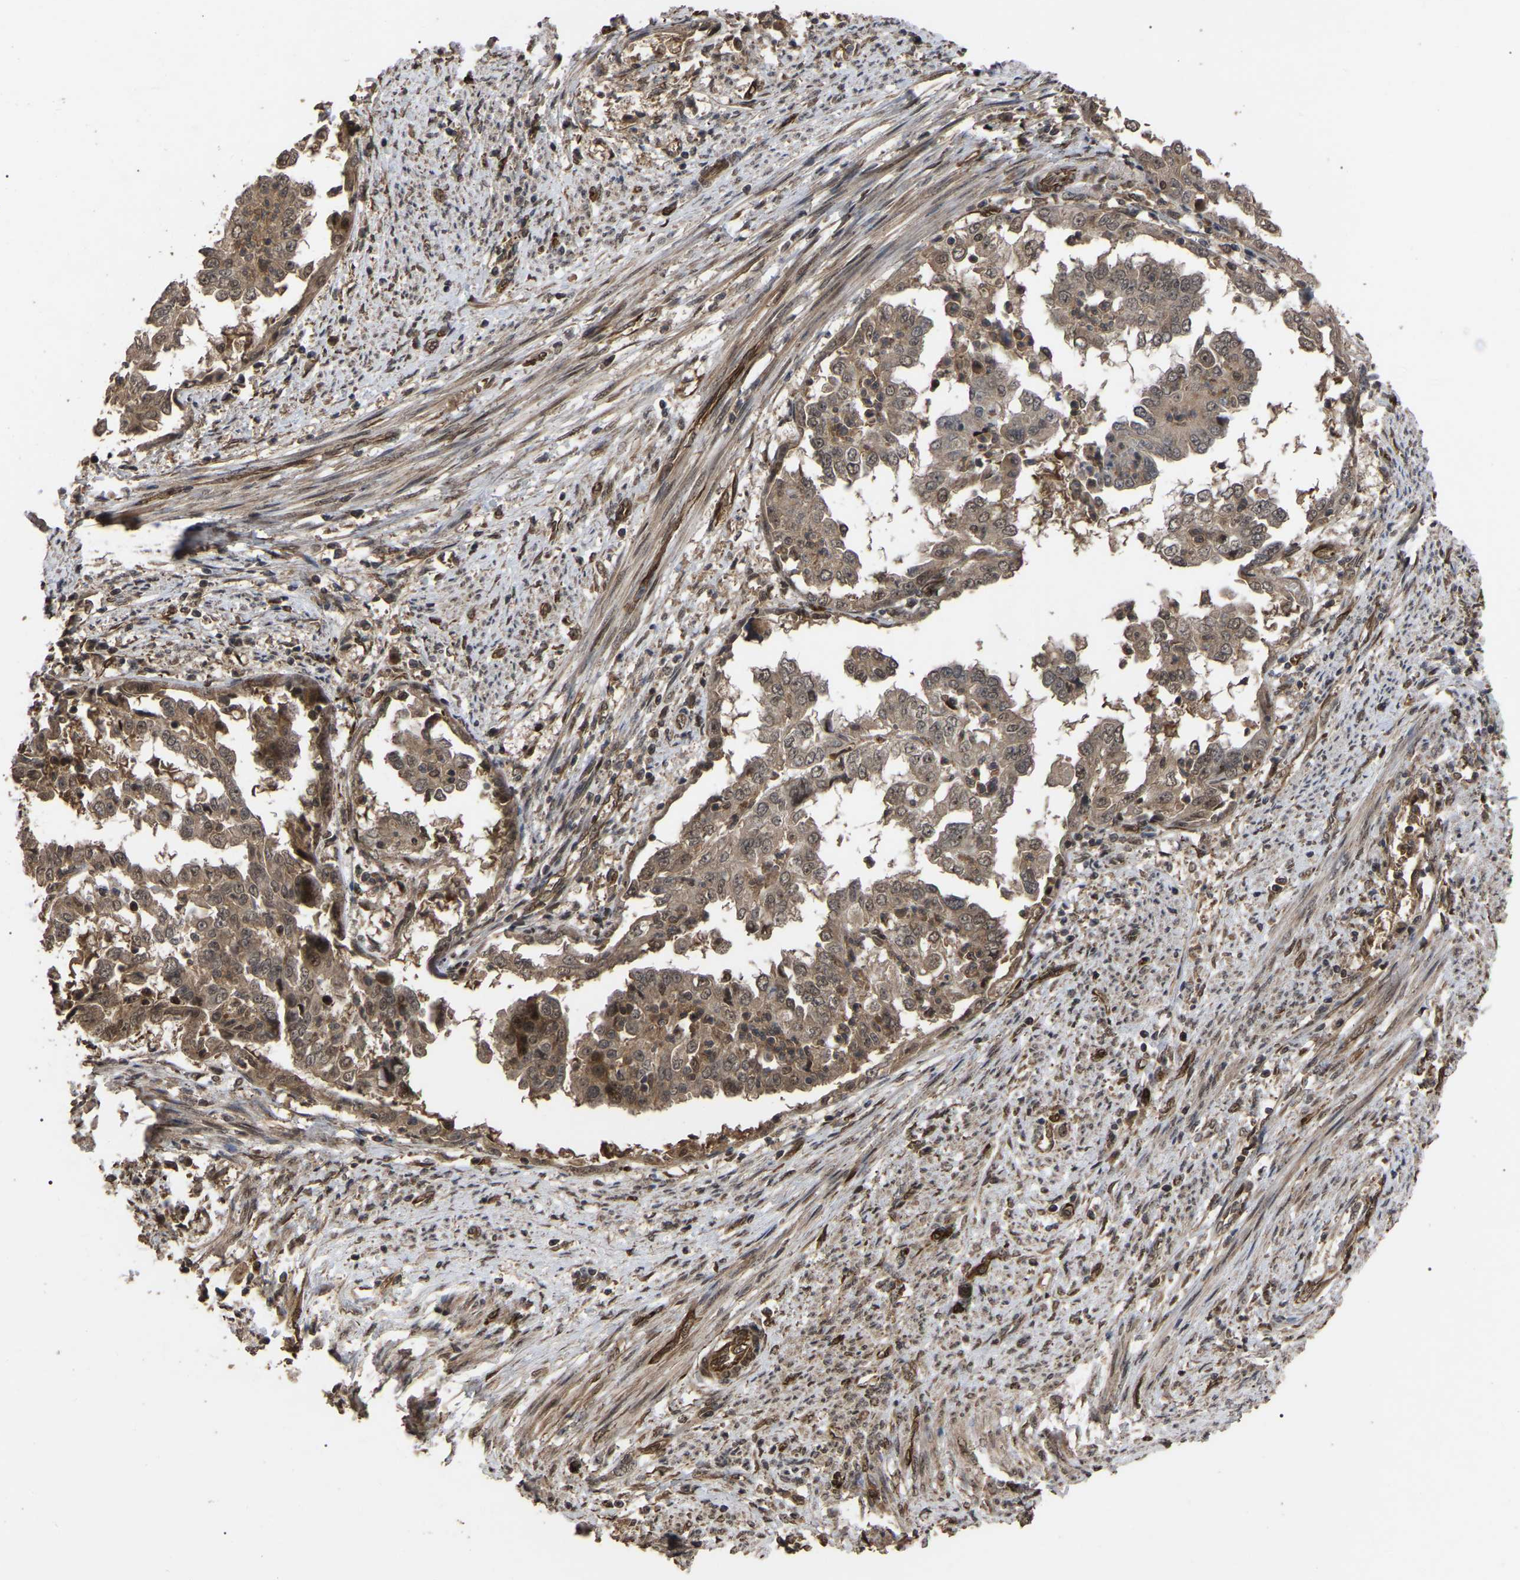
{"staining": {"intensity": "moderate", "quantity": ">75%", "location": "cytoplasmic/membranous"}, "tissue": "endometrial cancer", "cell_type": "Tumor cells", "image_type": "cancer", "snomed": [{"axis": "morphology", "description": "Adenocarcinoma, NOS"}, {"axis": "topography", "description": "Endometrium"}], "caption": "Protein expression analysis of adenocarcinoma (endometrial) displays moderate cytoplasmic/membranous positivity in approximately >75% of tumor cells. The protein of interest is shown in brown color, while the nuclei are stained blue.", "gene": "FAM161B", "patient": {"sex": "female", "age": 85}}